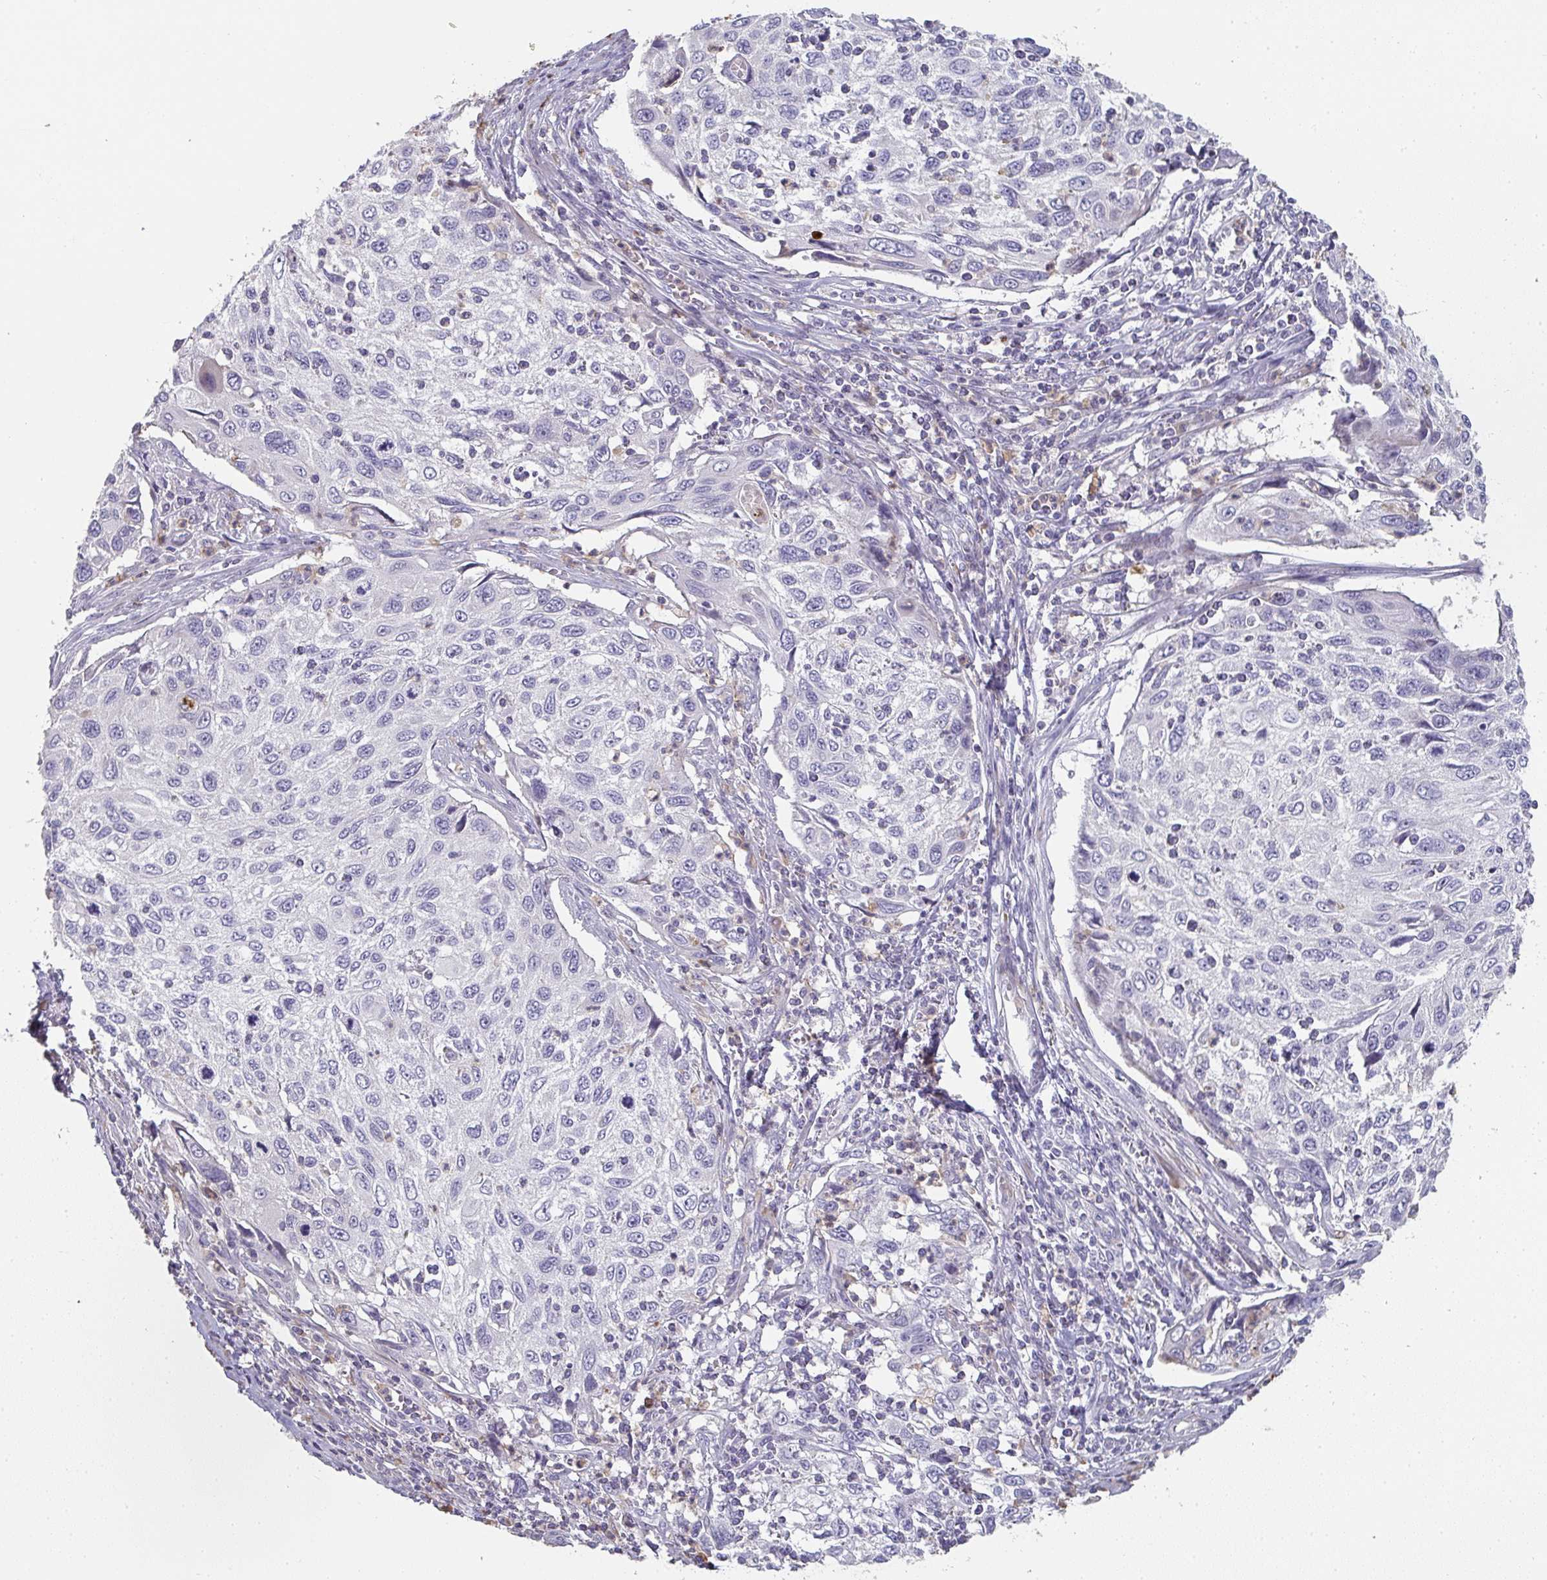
{"staining": {"intensity": "negative", "quantity": "none", "location": "none"}, "tissue": "cervical cancer", "cell_type": "Tumor cells", "image_type": "cancer", "snomed": [{"axis": "morphology", "description": "Squamous cell carcinoma, NOS"}, {"axis": "topography", "description": "Cervix"}], "caption": "An immunohistochemistry (IHC) micrograph of cervical cancer (squamous cell carcinoma) is shown. There is no staining in tumor cells of cervical cancer (squamous cell carcinoma). The staining is performed using DAB brown chromogen with nuclei counter-stained in using hematoxylin.", "gene": "A1CF", "patient": {"sex": "female", "age": 70}}